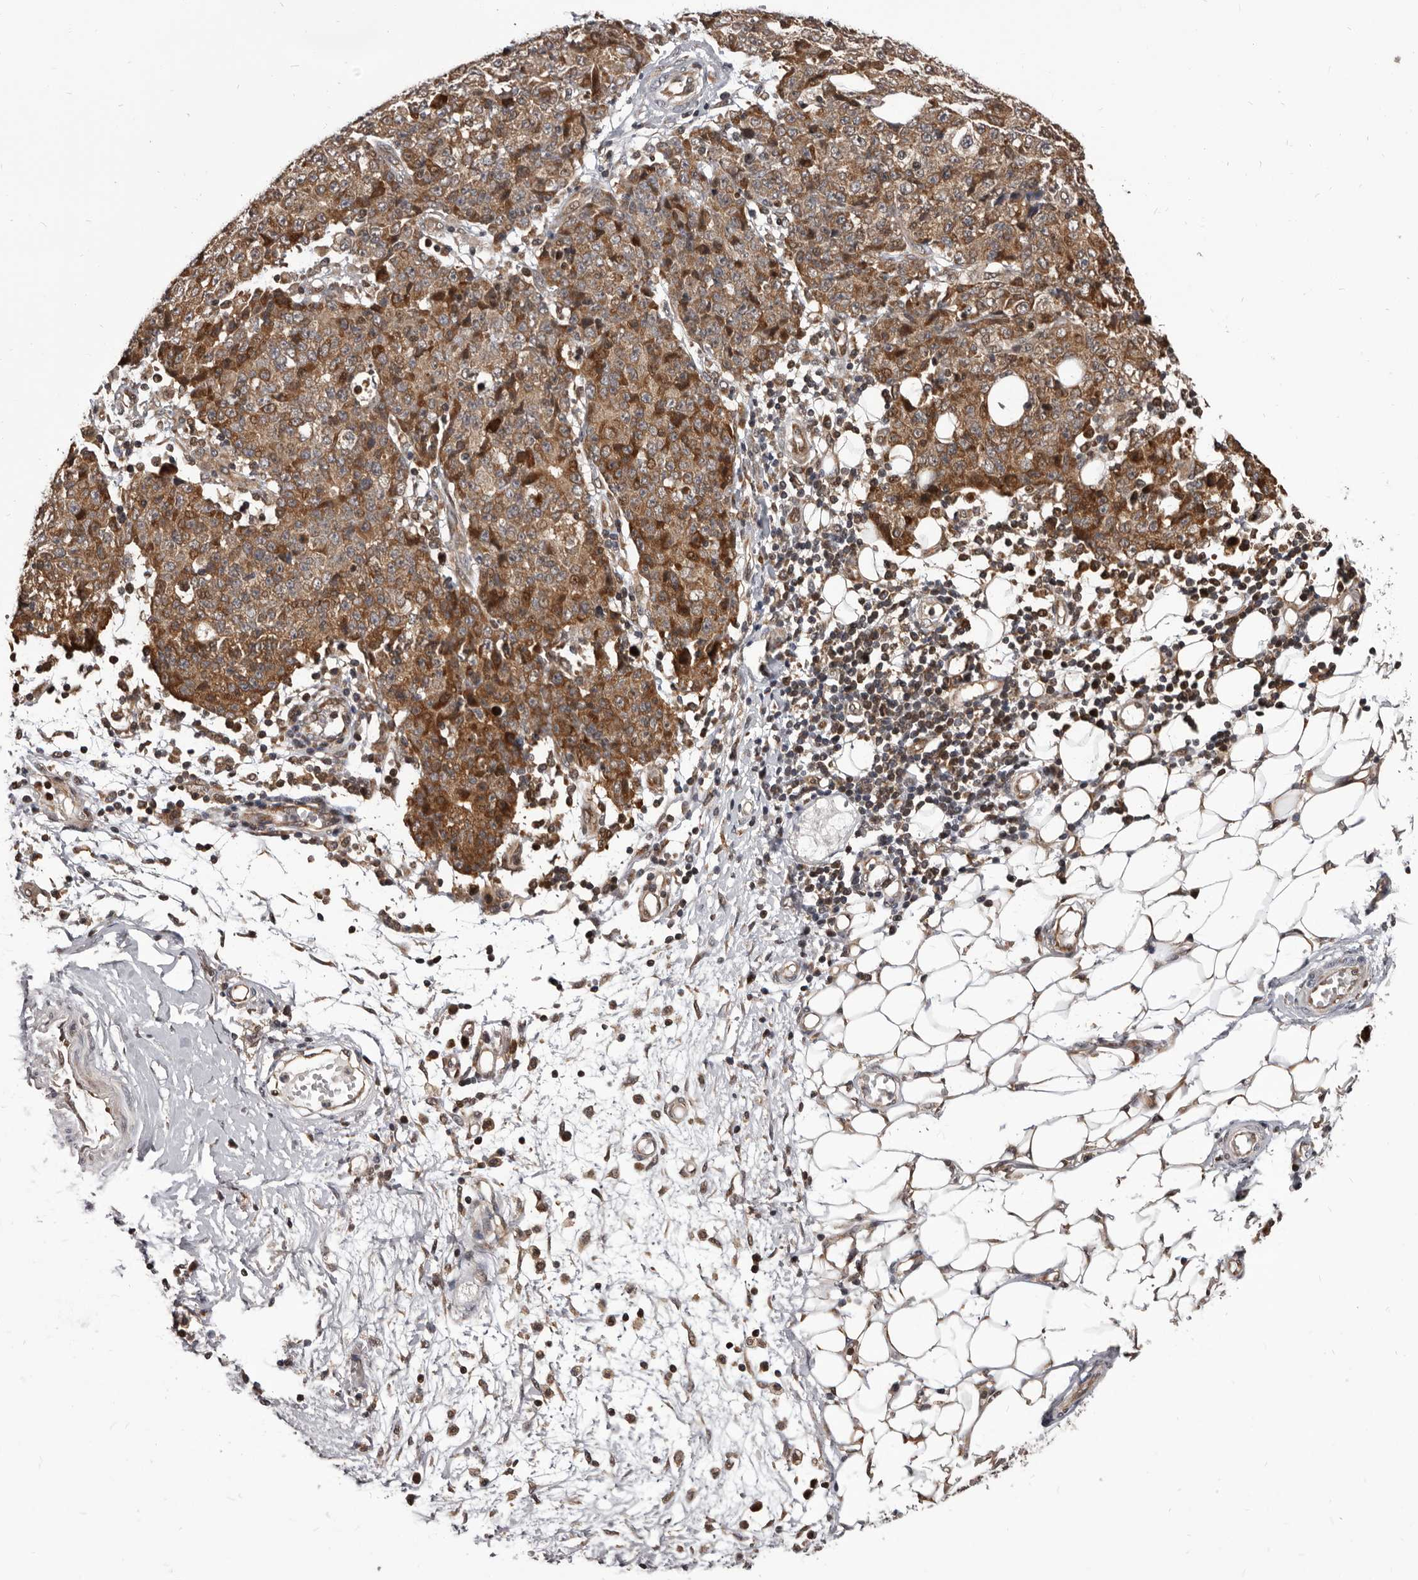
{"staining": {"intensity": "moderate", "quantity": ">75%", "location": "cytoplasmic/membranous"}, "tissue": "ovarian cancer", "cell_type": "Tumor cells", "image_type": "cancer", "snomed": [{"axis": "morphology", "description": "Carcinoma, endometroid"}, {"axis": "topography", "description": "Ovary"}], "caption": "Protein analysis of ovarian cancer (endometroid carcinoma) tissue exhibits moderate cytoplasmic/membranous expression in about >75% of tumor cells. (DAB IHC, brown staining for protein, blue staining for nuclei).", "gene": "MAP3K14", "patient": {"sex": "female", "age": 42}}